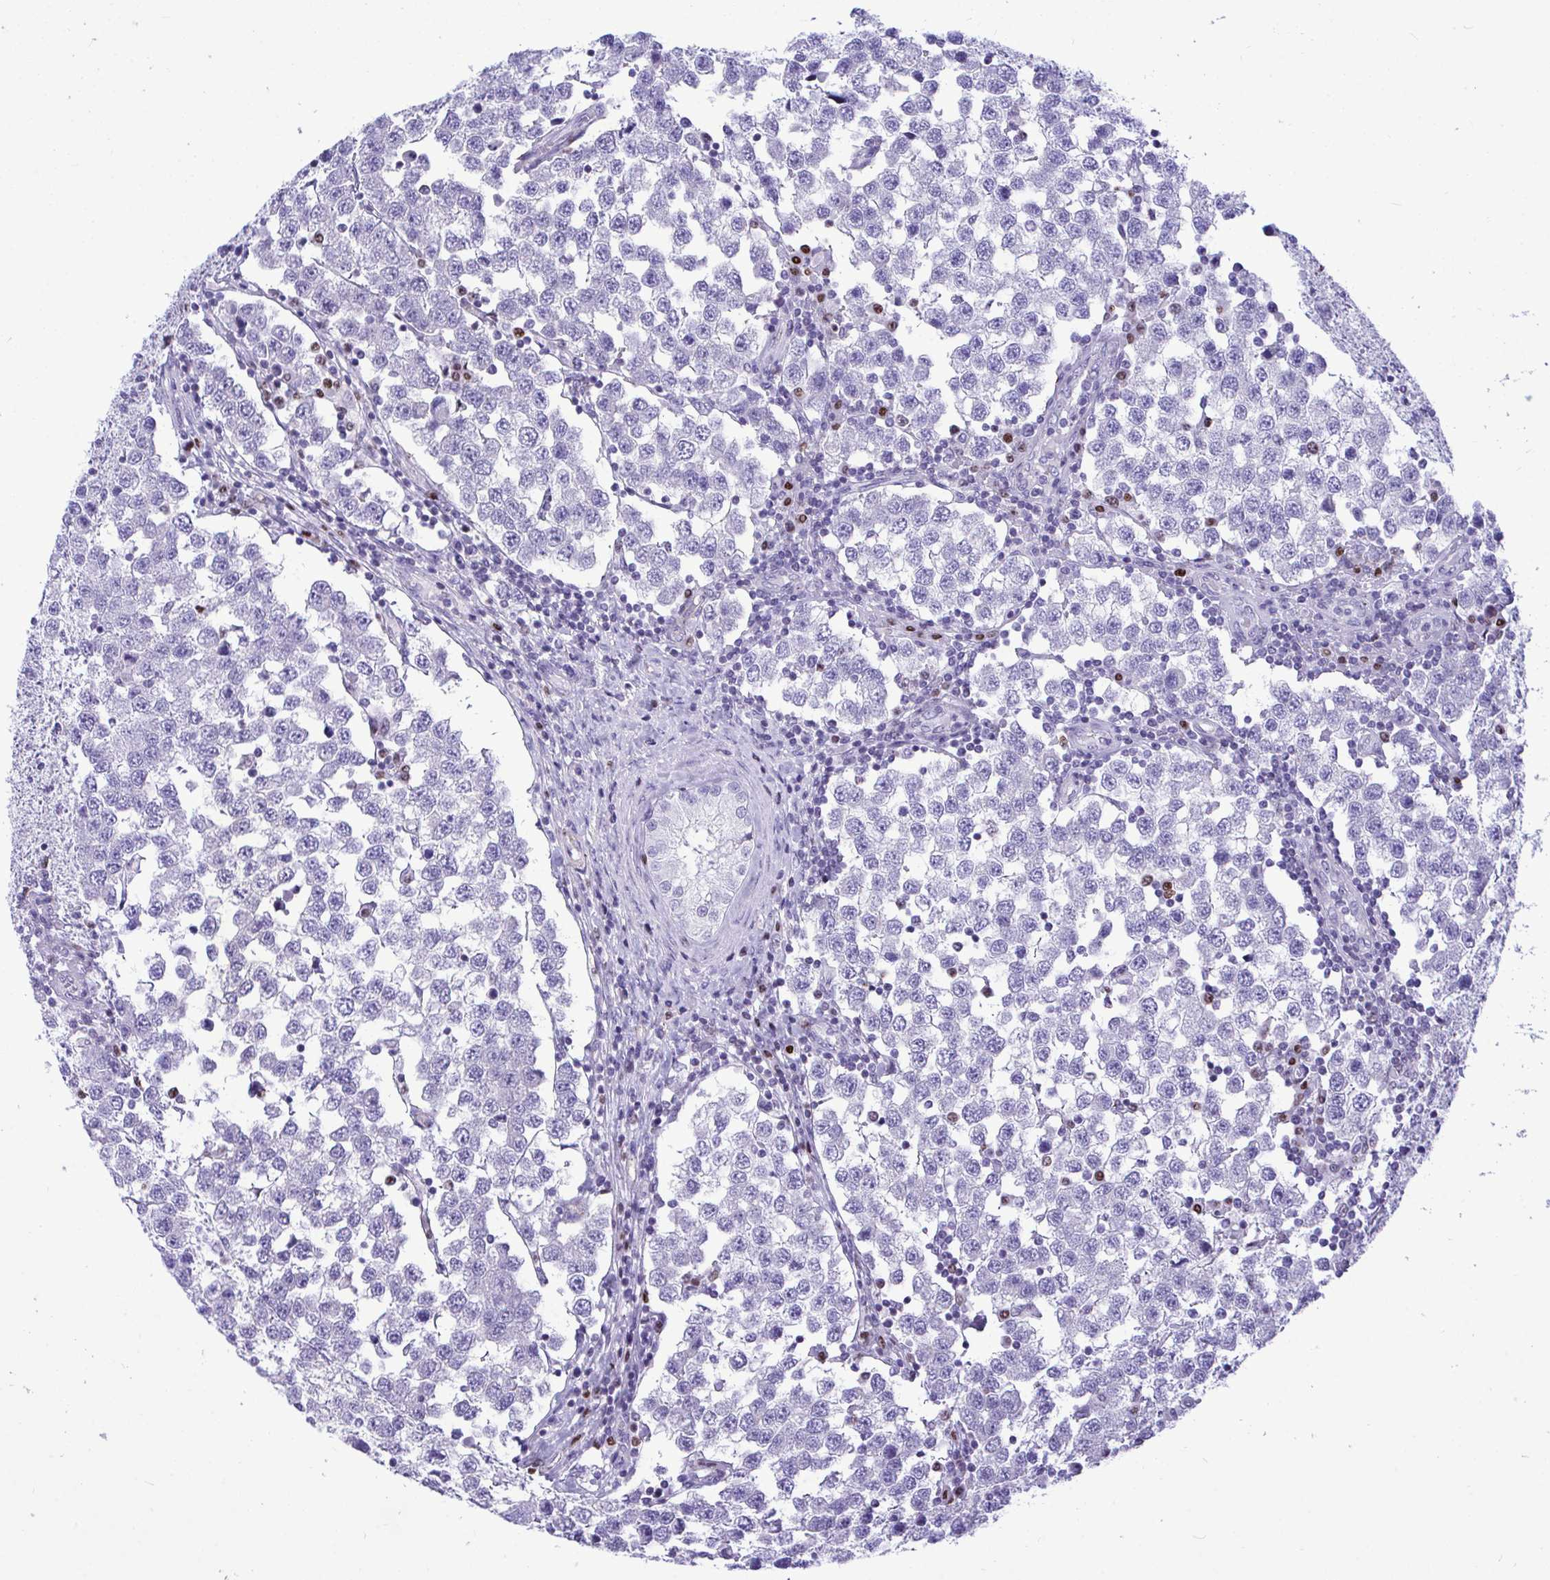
{"staining": {"intensity": "negative", "quantity": "none", "location": "none"}, "tissue": "testis cancer", "cell_type": "Tumor cells", "image_type": "cancer", "snomed": [{"axis": "morphology", "description": "Seminoma, NOS"}, {"axis": "topography", "description": "Testis"}], "caption": "Immunohistochemistry (IHC) image of seminoma (testis) stained for a protein (brown), which demonstrates no positivity in tumor cells.", "gene": "SLC25A51", "patient": {"sex": "male", "age": 34}}